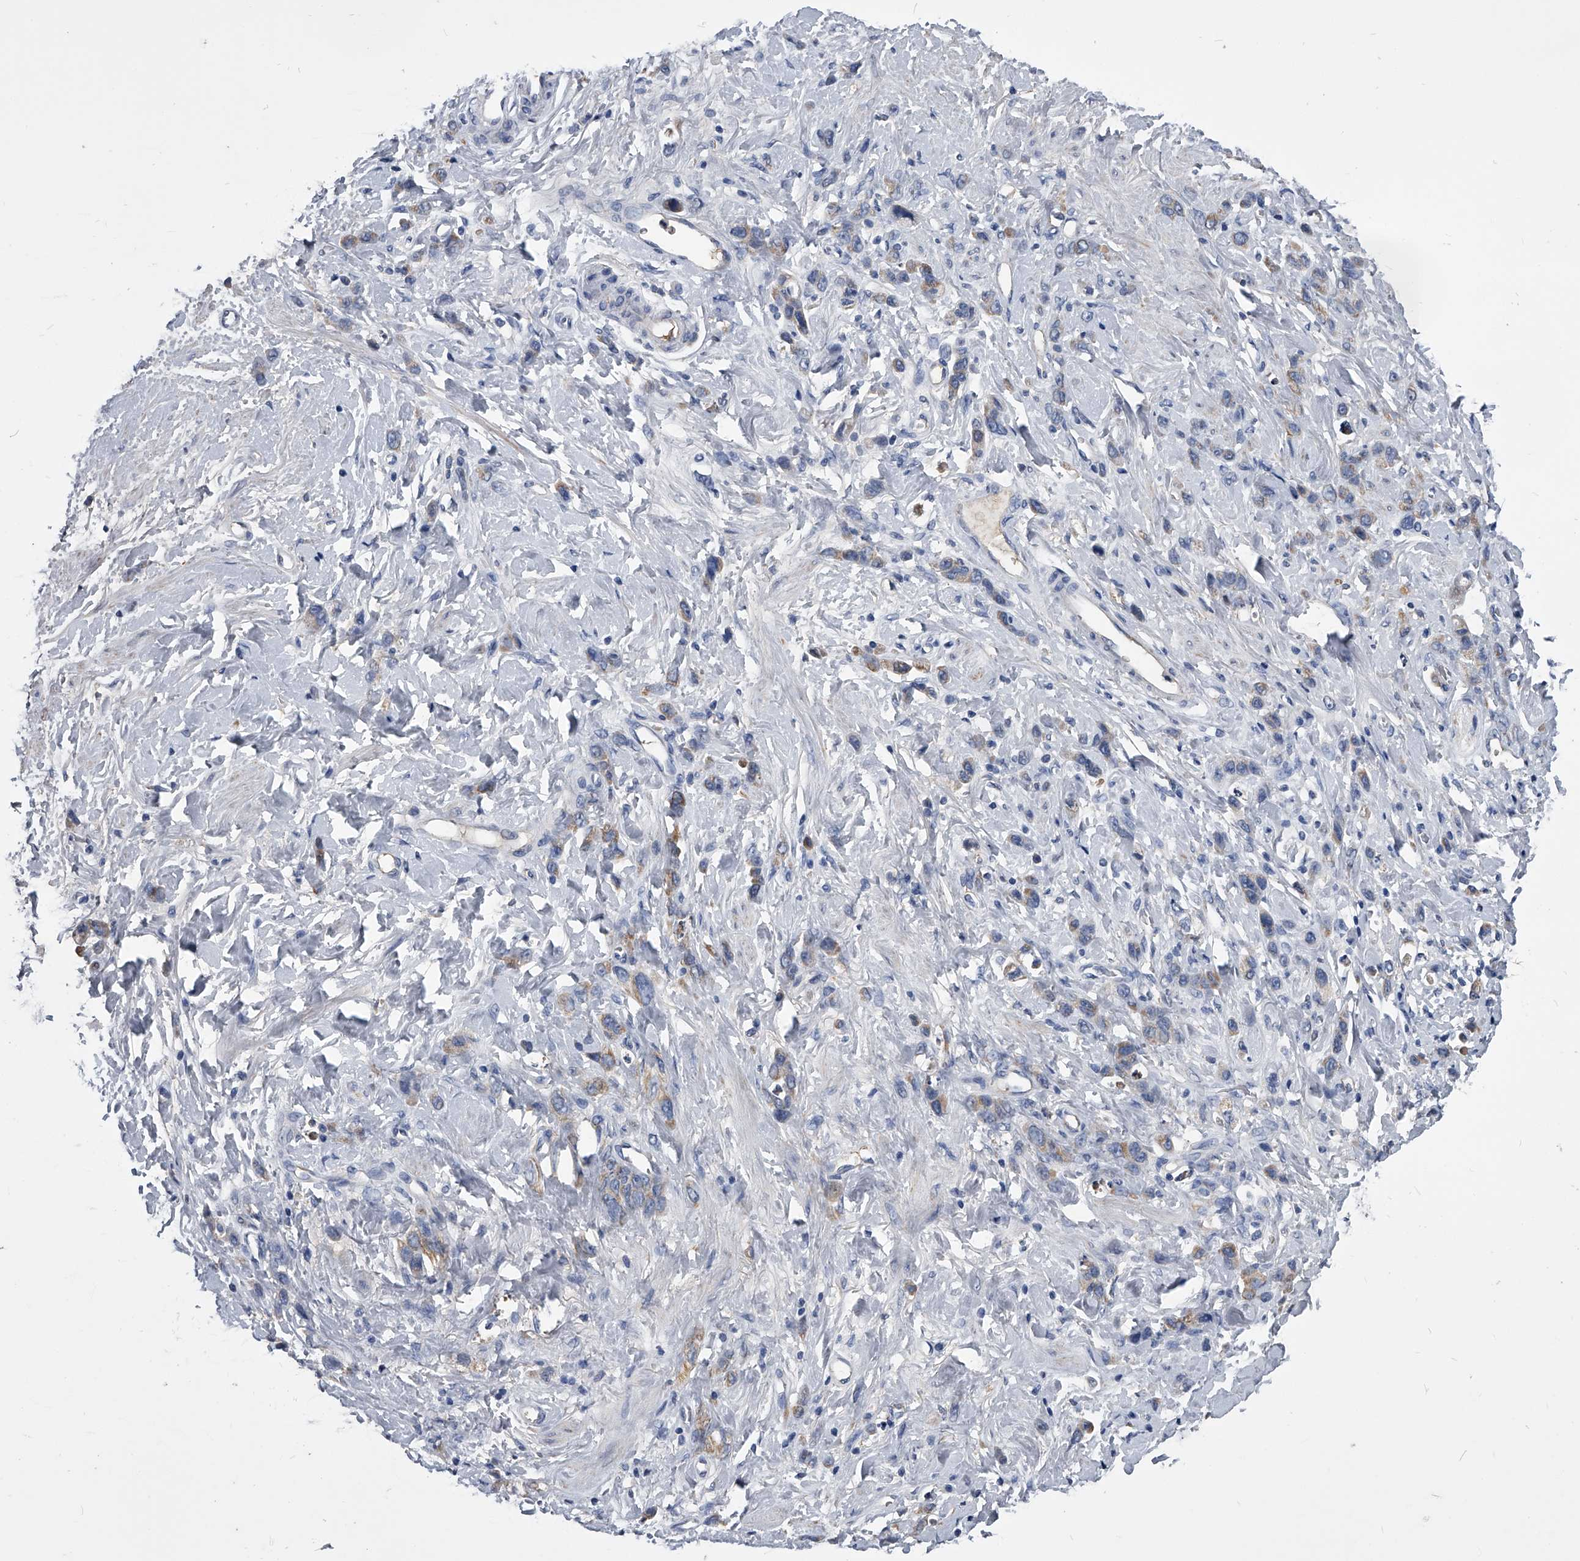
{"staining": {"intensity": "weak", "quantity": "25%-75%", "location": "cytoplasmic/membranous"}, "tissue": "stomach cancer", "cell_type": "Tumor cells", "image_type": "cancer", "snomed": [{"axis": "morphology", "description": "Normal tissue, NOS"}, {"axis": "morphology", "description": "Adenocarcinoma, NOS"}, {"axis": "topography", "description": "Stomach"}], "caption": "Protein staining reveals weak cytoplasmic/membranous staining in about 25%-75% of tumor cells in adenocarcinoma (stomach).", "gene": "OAT", "patient": {"sex": "male", "age": 82}}